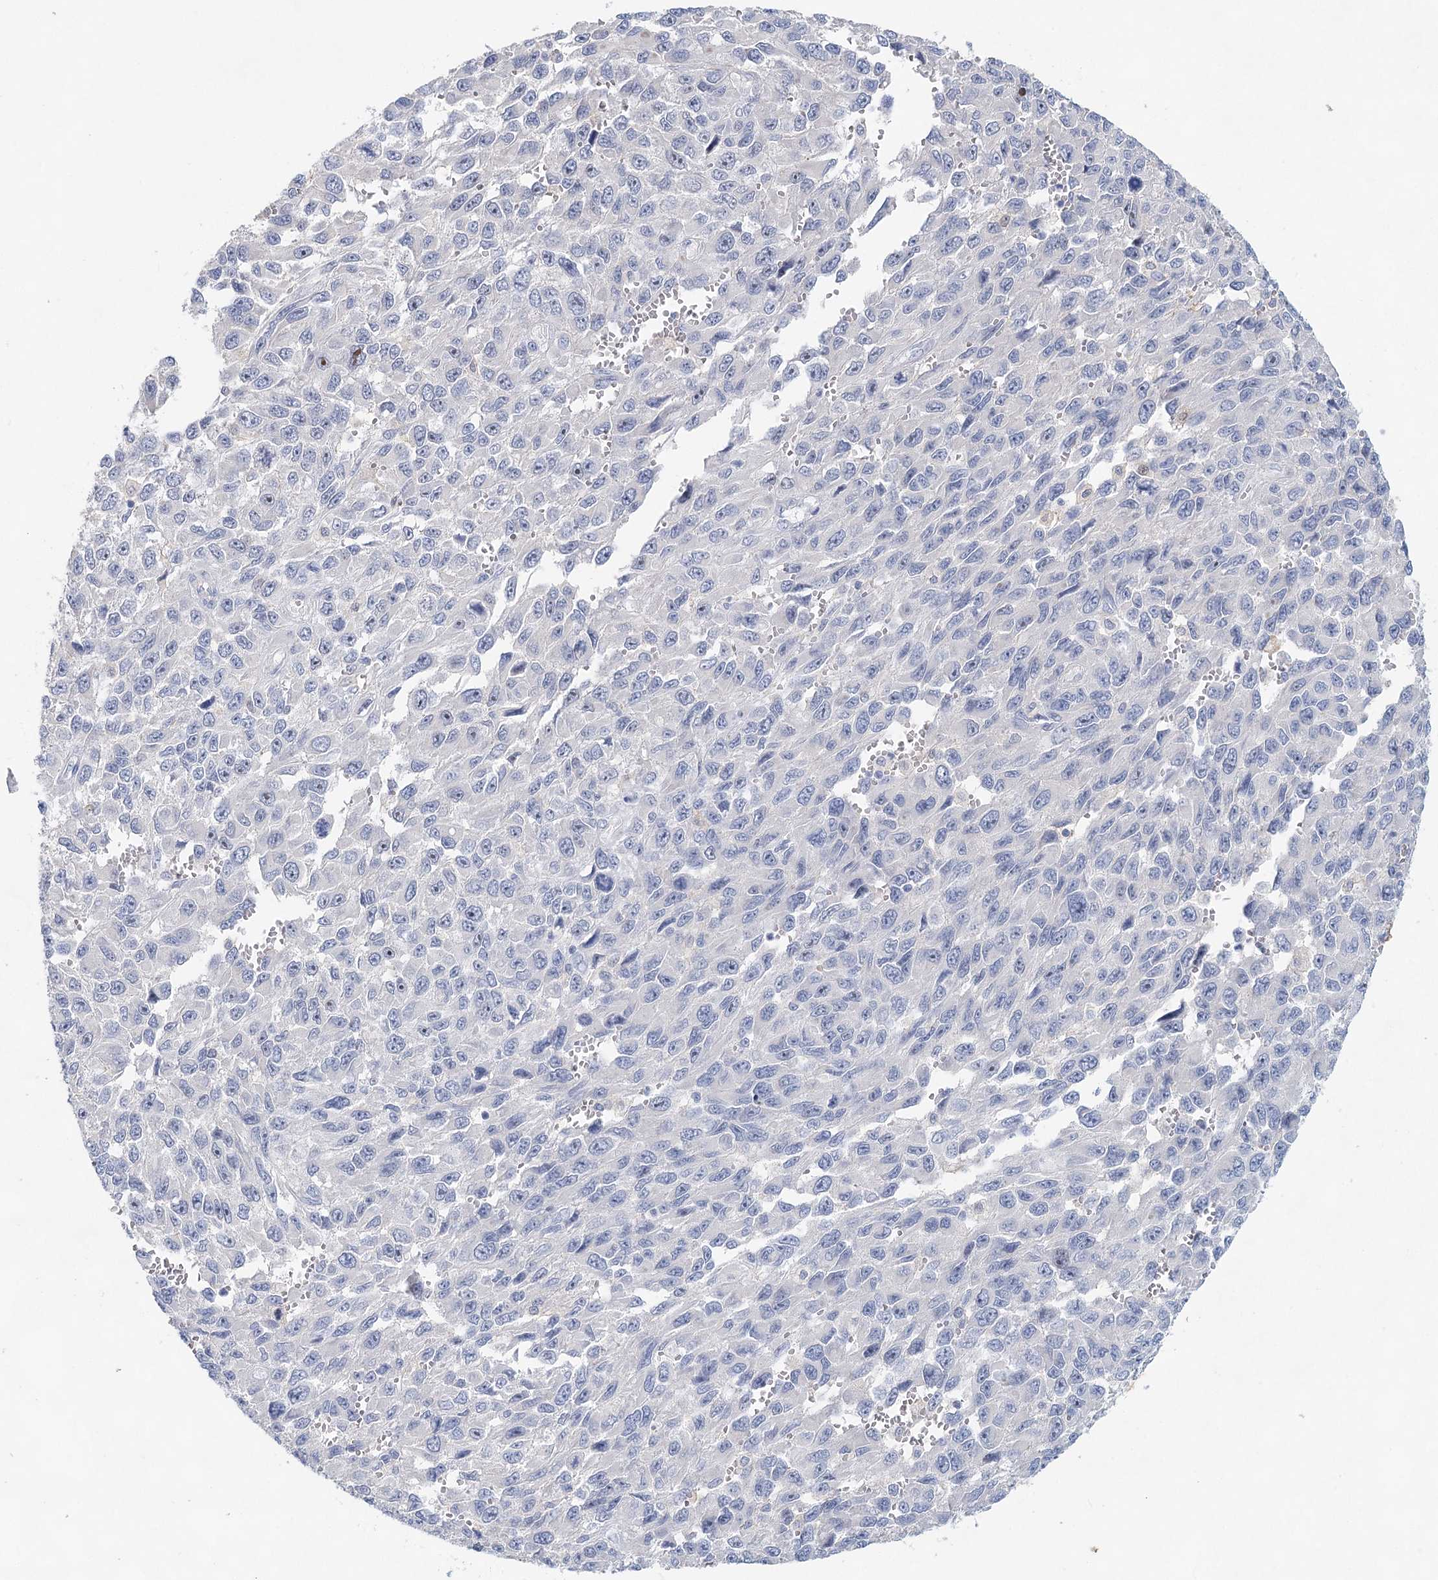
{"staining": {"intensity": "negative", "quantity": "none", "location": "none"}, "tissue": "melanoma", "cell_type": "Tumor cells", "image_type": "cancer", "snomed": [{"axis": "morphology", "description": "Normal tissue, NOS"}, {"axis": "morphology", "description": "Malignant melanoma, NOS"}, {"axis": "topography", "description": "Skin"}], "caption": "This is a photomicrograph of IHC staining of malignant melanoma, which shows no positivity in tumor cells.", "gene": "SLC19A3", "patient": {"sex": "female", "age": 96}}